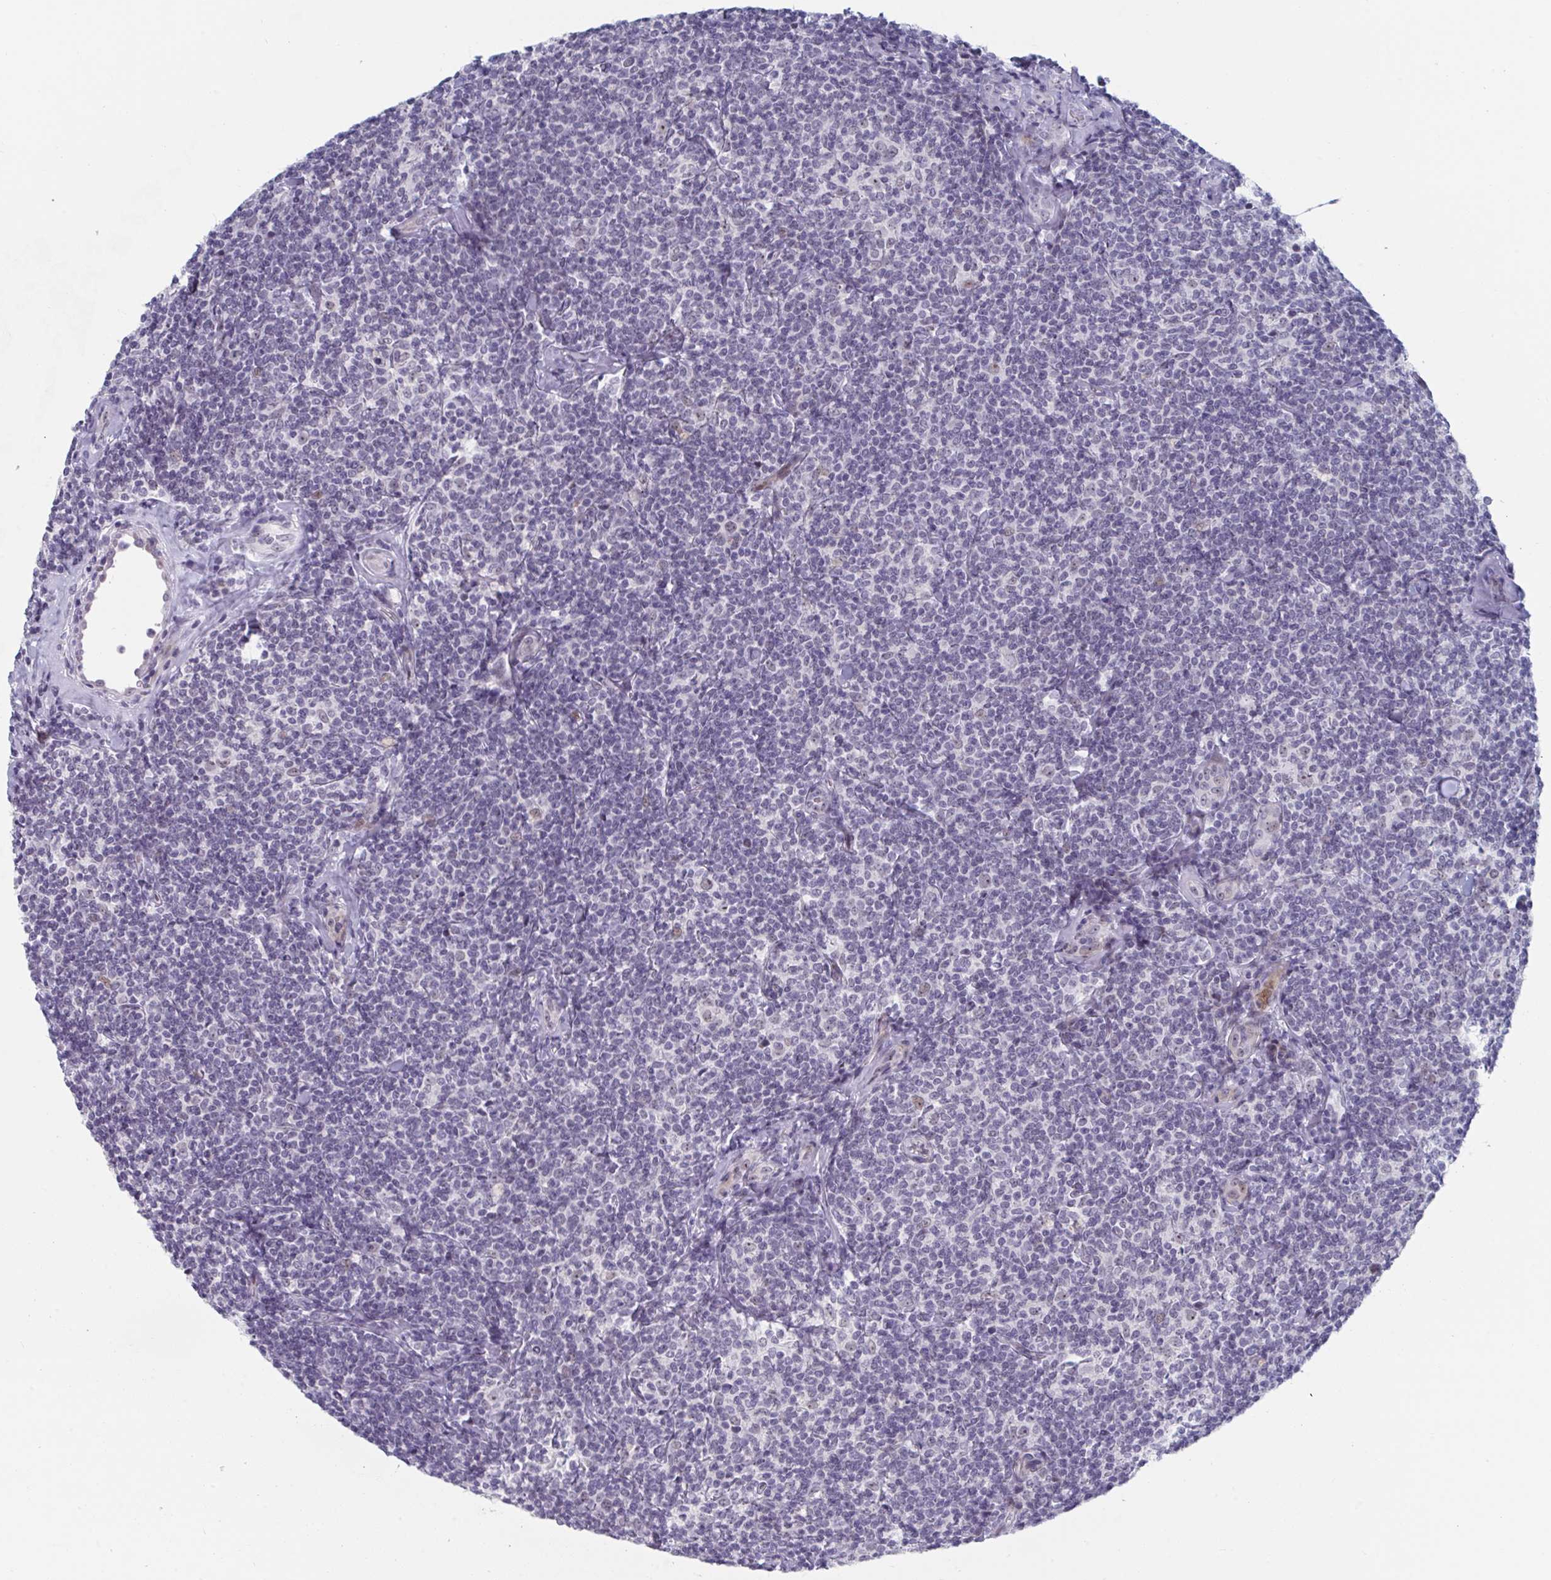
{"staining": {"intensity": "negative", "quantity": "none", "location": "none"}, "tissue": "lymphoma", "cell_type": "Tumor cells", "image_type": "cancer", "snomed": [{"axis": "morphology", "description": "Malignant lymphoma, non-Hodgkin's type, Low grade"}, {"axis": "topography", "description": "Lymph node"}], "caption": "Malignant lymphoma, non-Hodgkin's type (low-grade) was stained to show a protein in brown. There is no significant staining in tumor cells.", "gene": "NR1H2", "patient": {"sex": "female", "age": 56}}